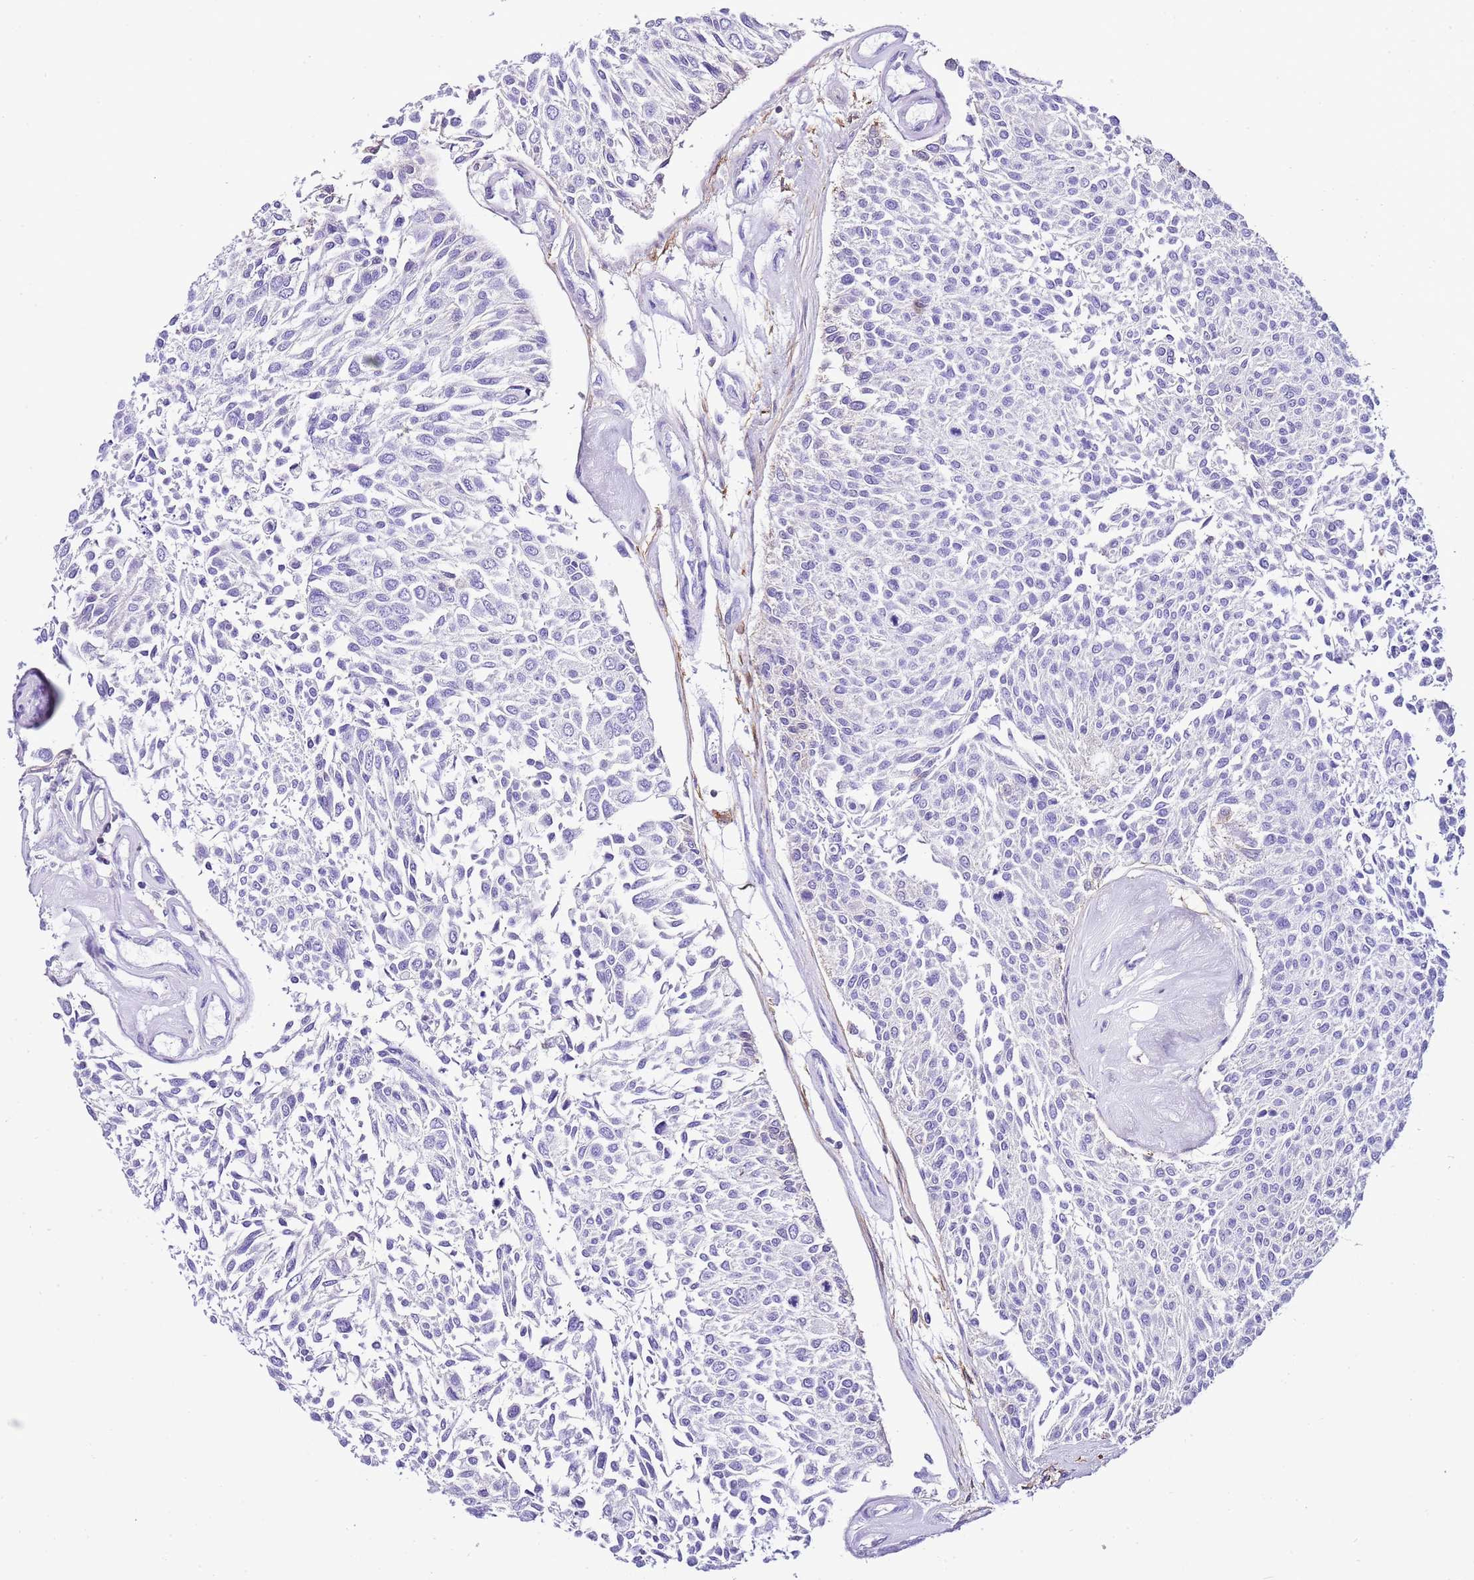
{"staining": {"intensity": "negative", "quantity": "none", "location": "none"}, "tissue": "urothelial cancer", "cell_type": "Tumor cells", "image_type": "cancer", "snomed": [{"axis": "morphology", "description": "Urothelial carcinoma, NOS"}, {"axis": "topography", "description": "Urinary bladder"}], "caption": "The photomicrograph displays no significant staining in tumor cells of urothelial cancer. Nuclei are stained in blue.", "gene": "CNN2", "patient": {"sex": "male", "age": 55}}